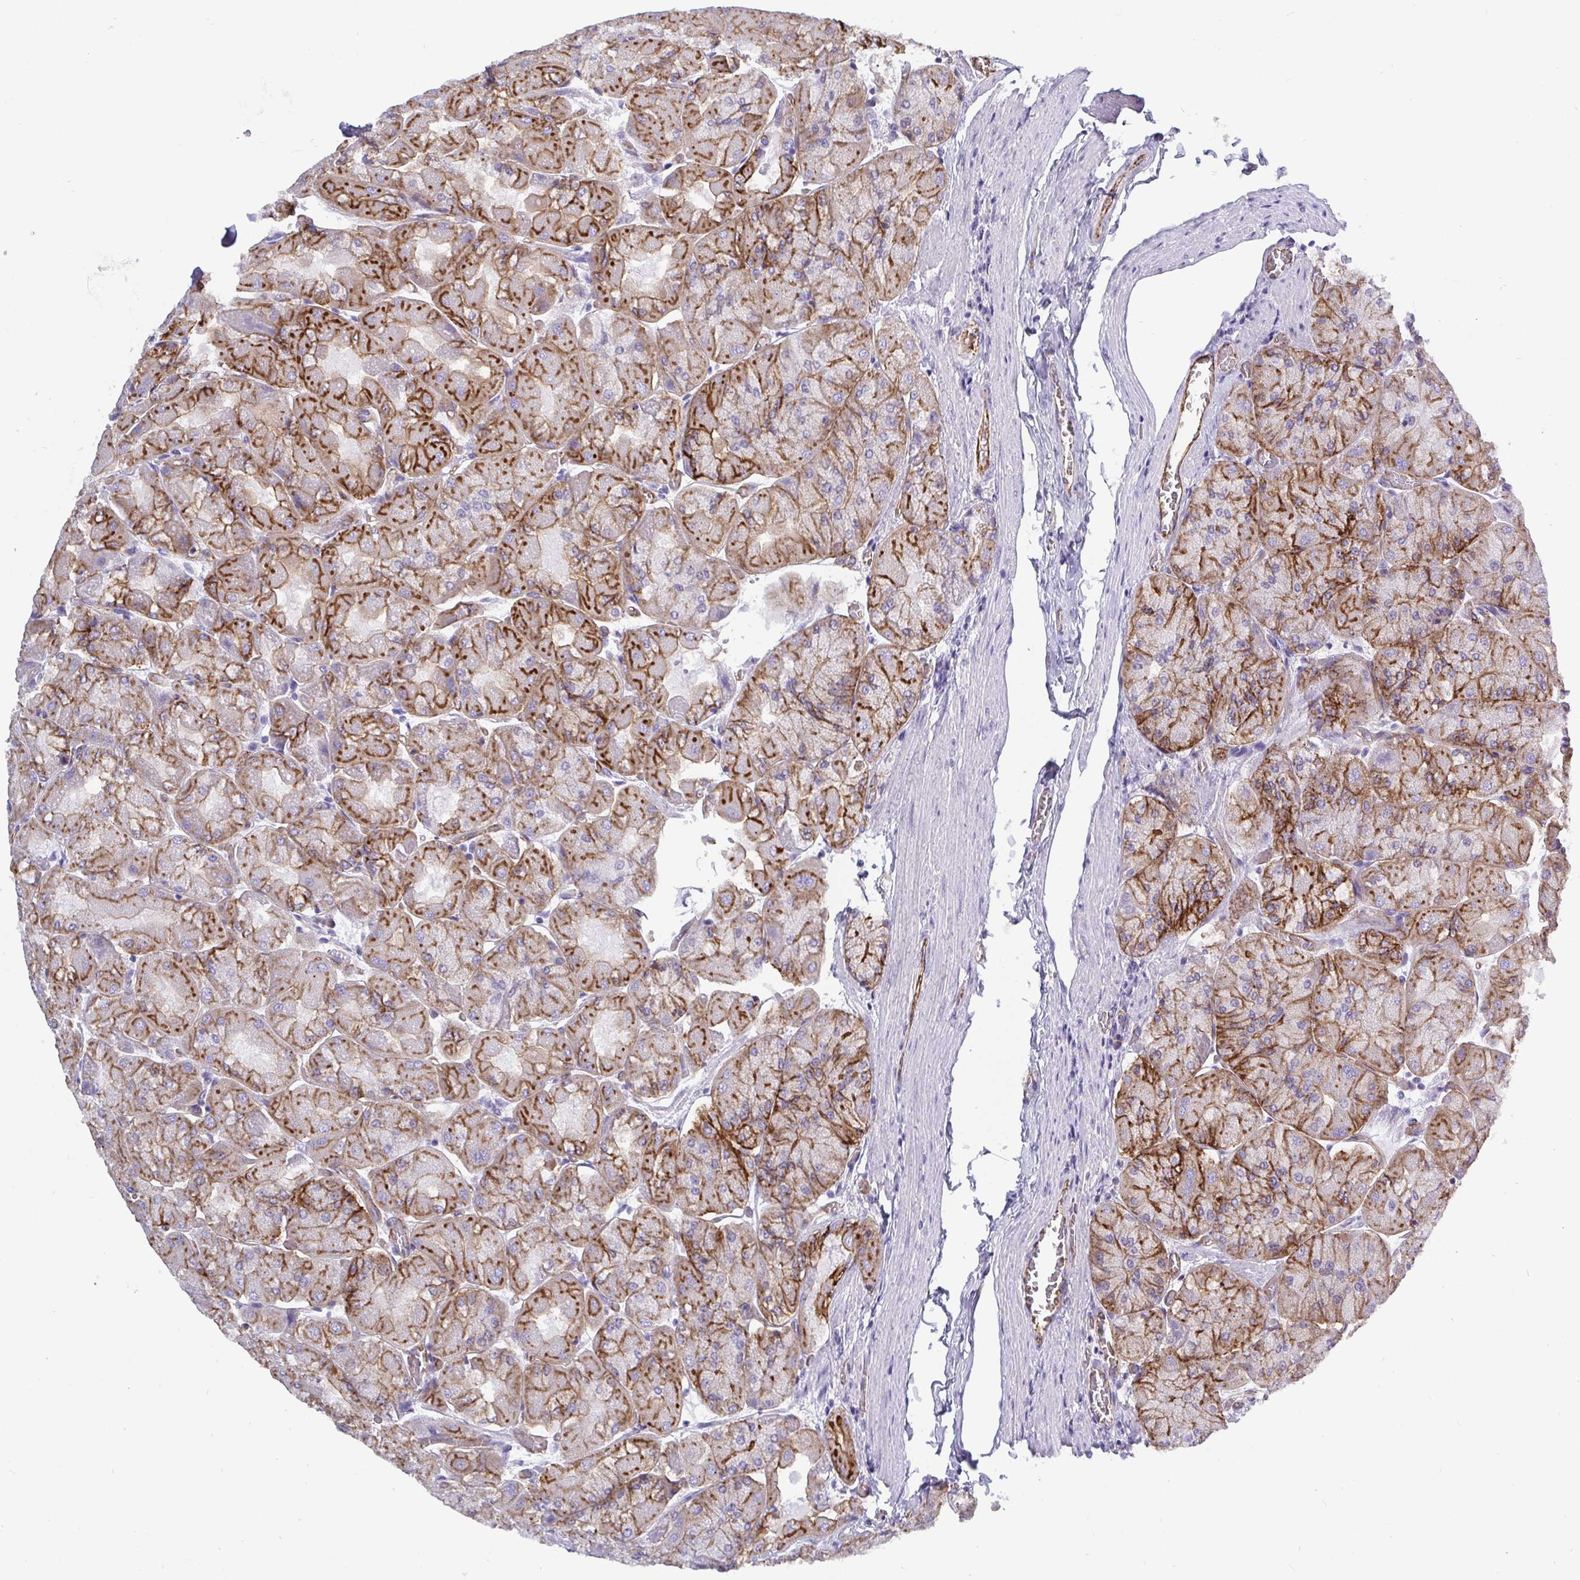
{"staining": {"intensity": "strong", "quantity": ">75%", "location": "cytoplasmic/membranous"}, "tissue": "stomach", "cell_type": "Glandular cells", "image_type": "normal", "snomed": [{"axis": "morphology", "description": "Normal tissue, NOS"}, {"axis": "topography", "description": "Stomach"}], "caption": "A brown stain shows strong cytoplasmic/membranous expression of a protein in glandular cells of normal stomach. The staining is performed using DAB brown chromogen to label protein expression. The nuclei are counter-stained blue using hematoxylin.", "gene": "LIMA1", "patient": {"sex": "female", "age": 61}}